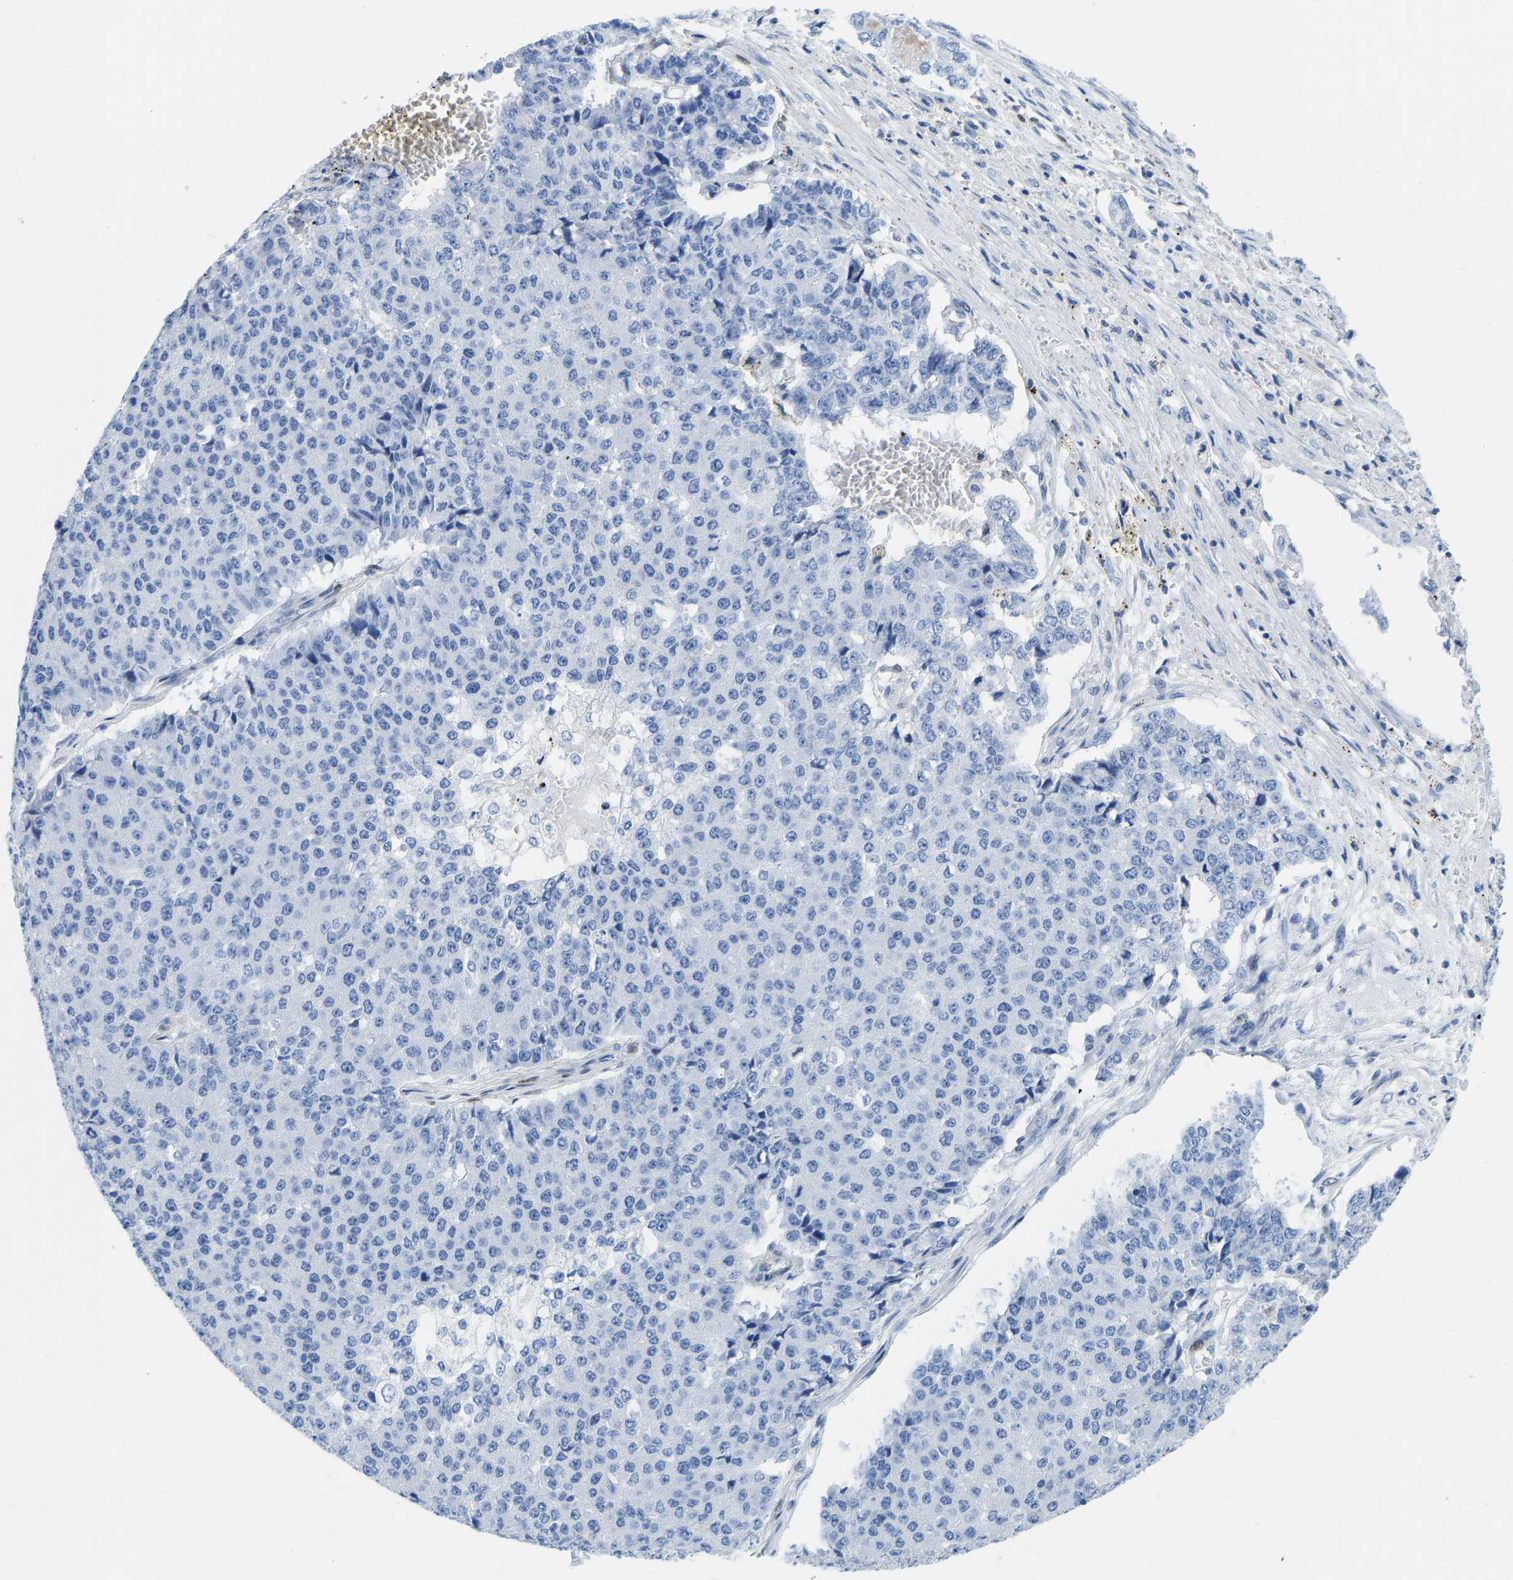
{"staining": {"intensity": "negative", "quantity": "none", "location": "none"}, "tissue": "pancreatic cancer", "cell_type": "Tumor cells", "image_type": "cancer", "snomed": [{"axis": "morphology", "description": "Adenocarcinoma, NOS"}, {"axis": "topography", "description": "Pancreas"}], "caption": "Pancreatic cancer stained for a protein using immunohistochemistry (IHC) shows no staining tumor cells.", "gene": "NKAIN3", "patient": {"sex": "male", "age": 50}}